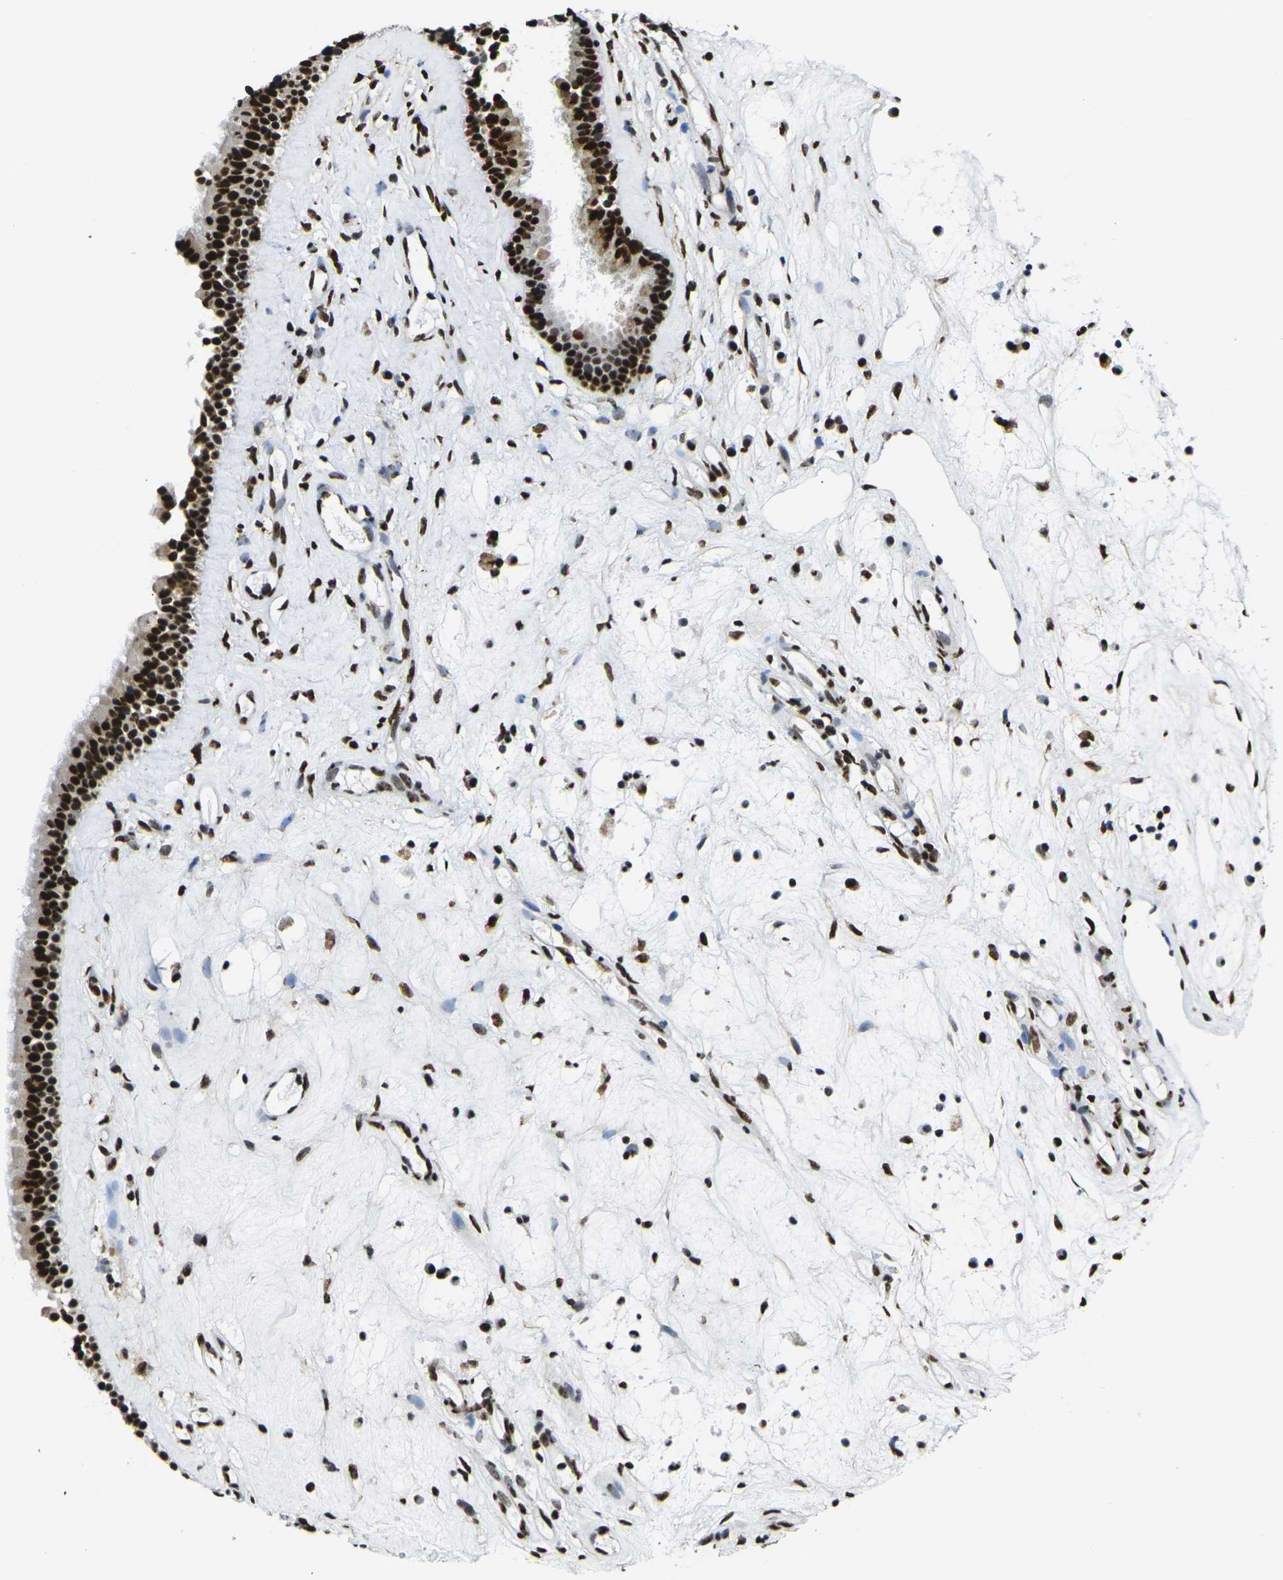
{"staining": {"intensity": "strong", "quantity": ">75%", "location": "nuclear"}, "tissue": "nasopharynx", "cell_type": "Respiratory epithelial cells", "image_type": "normal", "snomed": [{"axis": "morphology", "description": "Normal tissue, NOS"}, {"axis": "morphology", "description": "Inflammation, NOS"}, {"axis": "topography", "description": "Nasopharynx"}], "caption": "A high-resolution micrograph shows IHC staining of benign nasopharynx, which exhibits strong nuclear positivity in about >75% of respiratory epithelial cells.", "gene": "SMARCC1", "patient": {"sex": "male", "age": 29}}